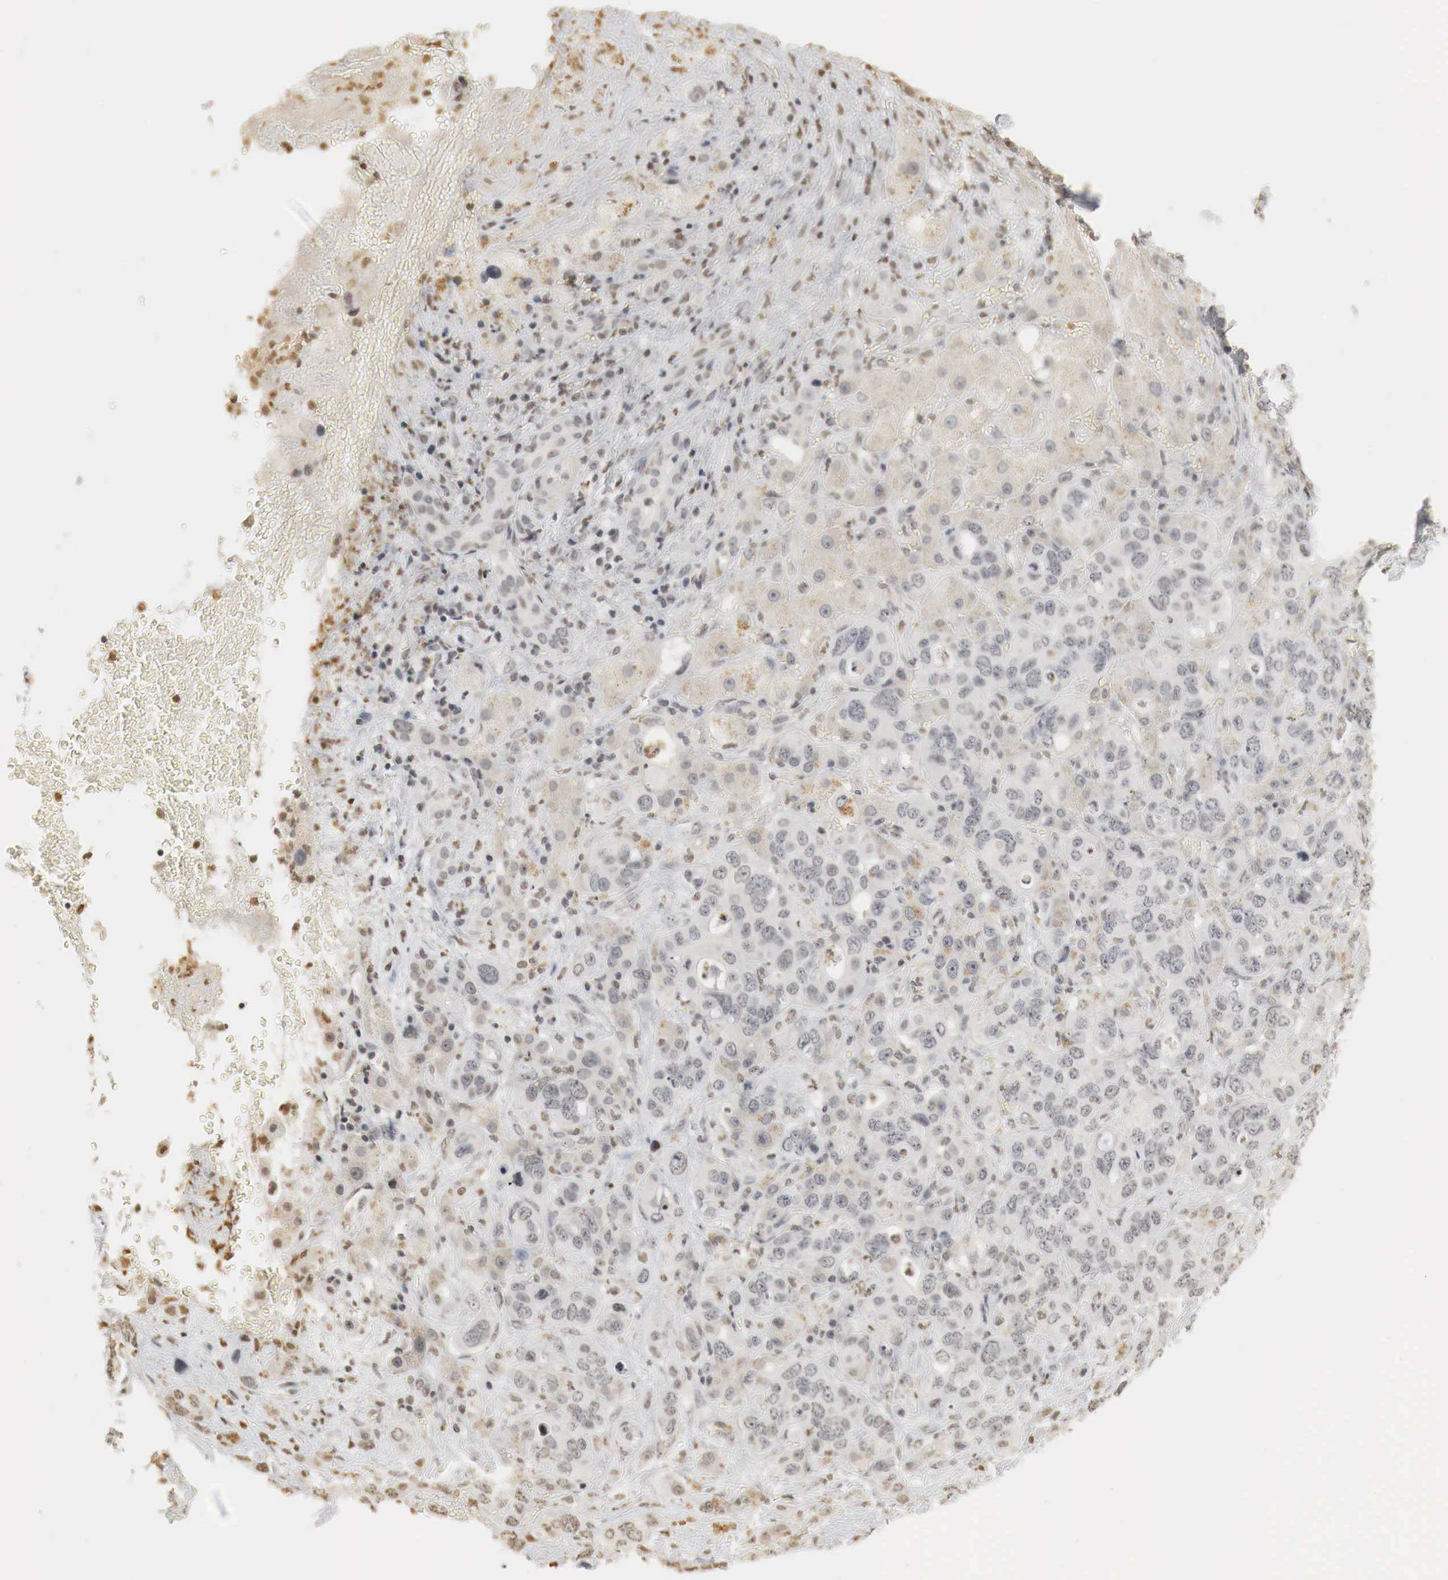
{"staining": {"intensity": "weak", "quantity": "<25%", "location": "cytoplasmic/membranous"}, "tissue": "liver cancer", "cell_type": "Tumor cells", "image_type": "cancer", "snomed": [{"axis": "morphology", "description": "Cholangiocarcinoma"}, {"axis": "topography", "description": "Liver"}], "caption": "Tumor cells are negative for protein expression in human liver cancer (cholangiocarcinoma).", "gene": "ERBB4", "patient": {"sex": "female", "age": 79}}